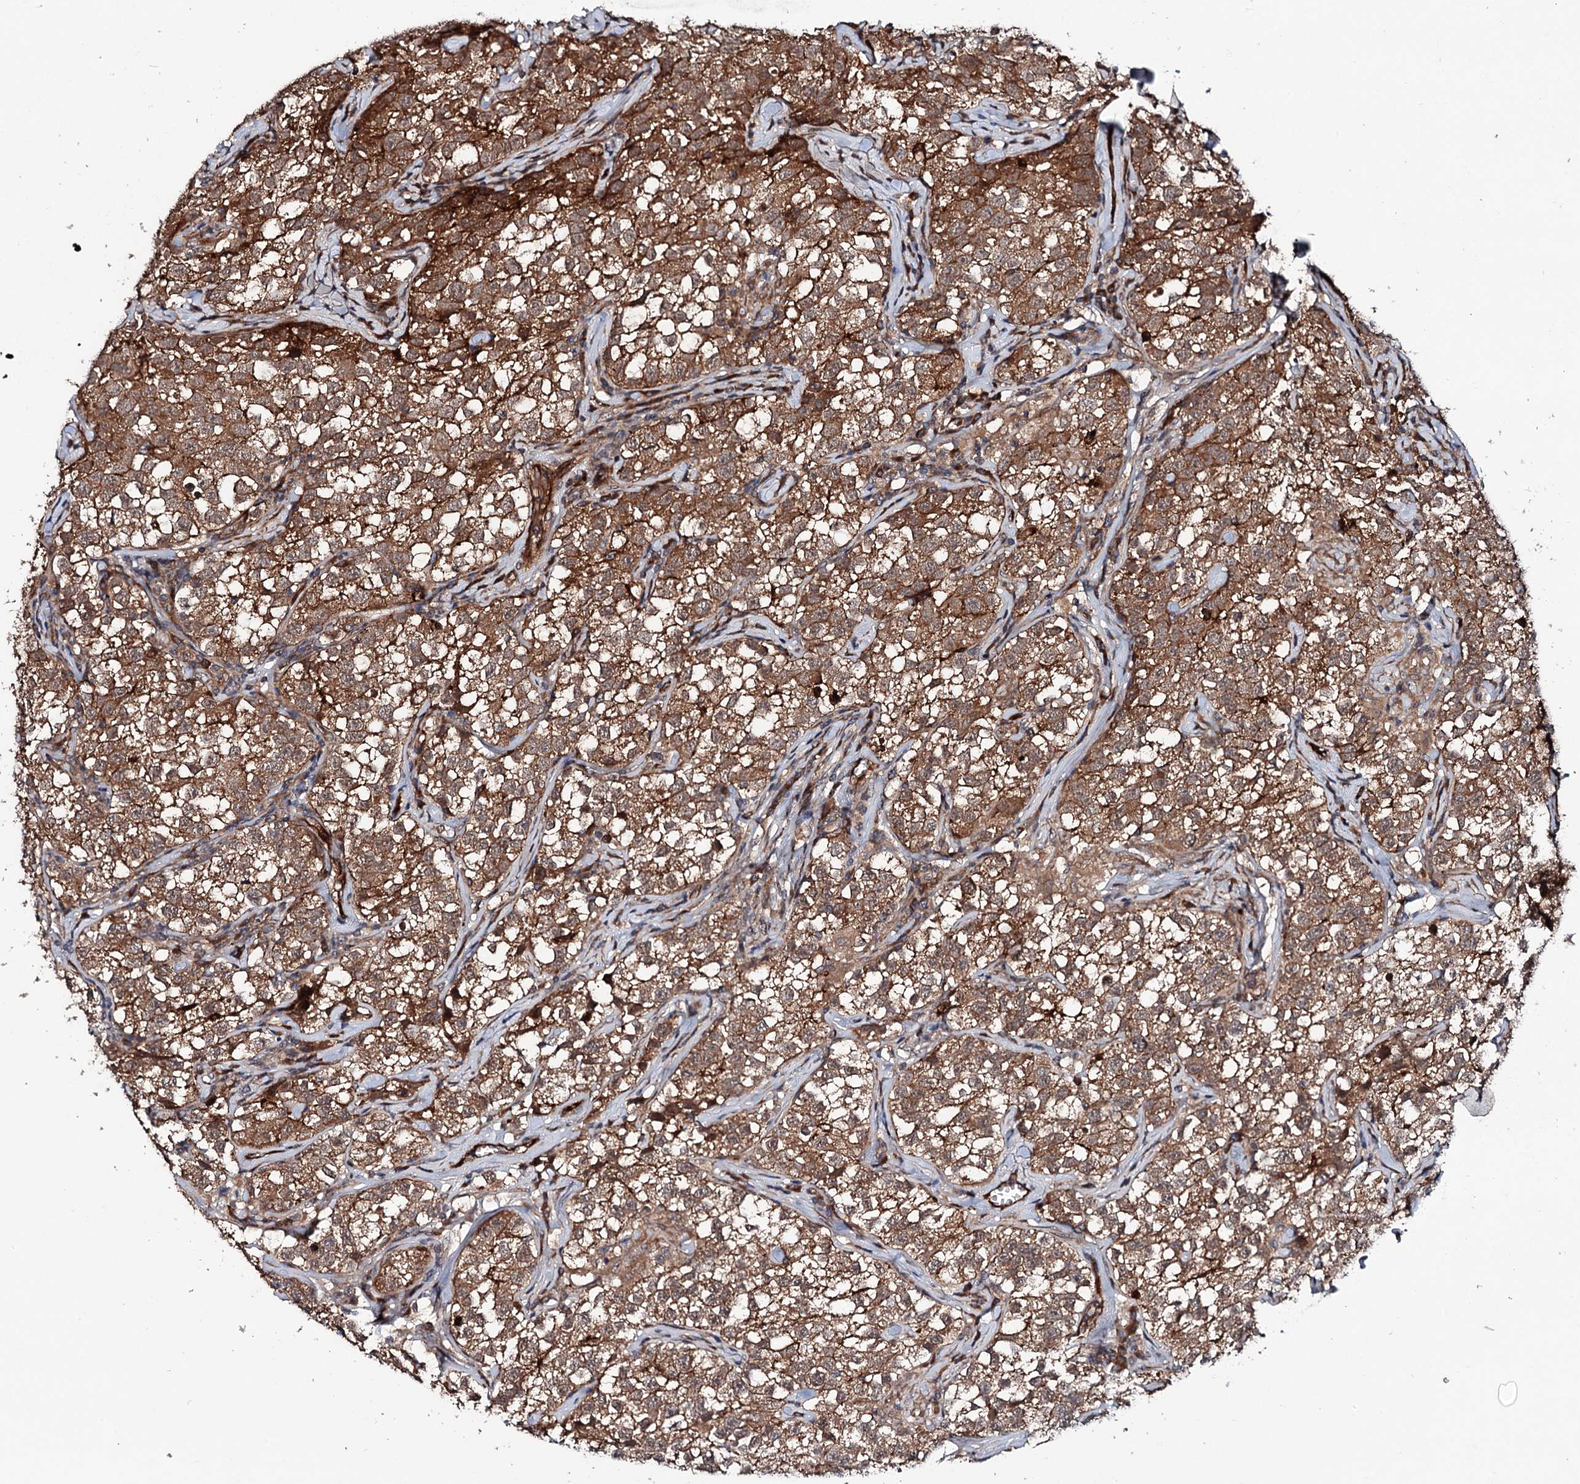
{"staining": {"intensity": "strong", "quantity": ">75%", "location": "cytoplasmic/membranous"}, "tissue": "testis cancer", "cell_type": "Tumor cells", "image_type": "cancer", "snomed": [{"axis": "morphology", "description": "Seminoma, NOS"}, {"axis": "morphology", "description": "Carcinoma, Embryonal, NOS"}, {"axis": "topography", "description": "Testis"}], "caption": "Seminoma (testis) tissue exhibits strong cytoplasmic/membranous positivity in approximately >75% of tumor cells", "gene": "ADGRG4", "patient": {"sex": "male", "age": 43}}